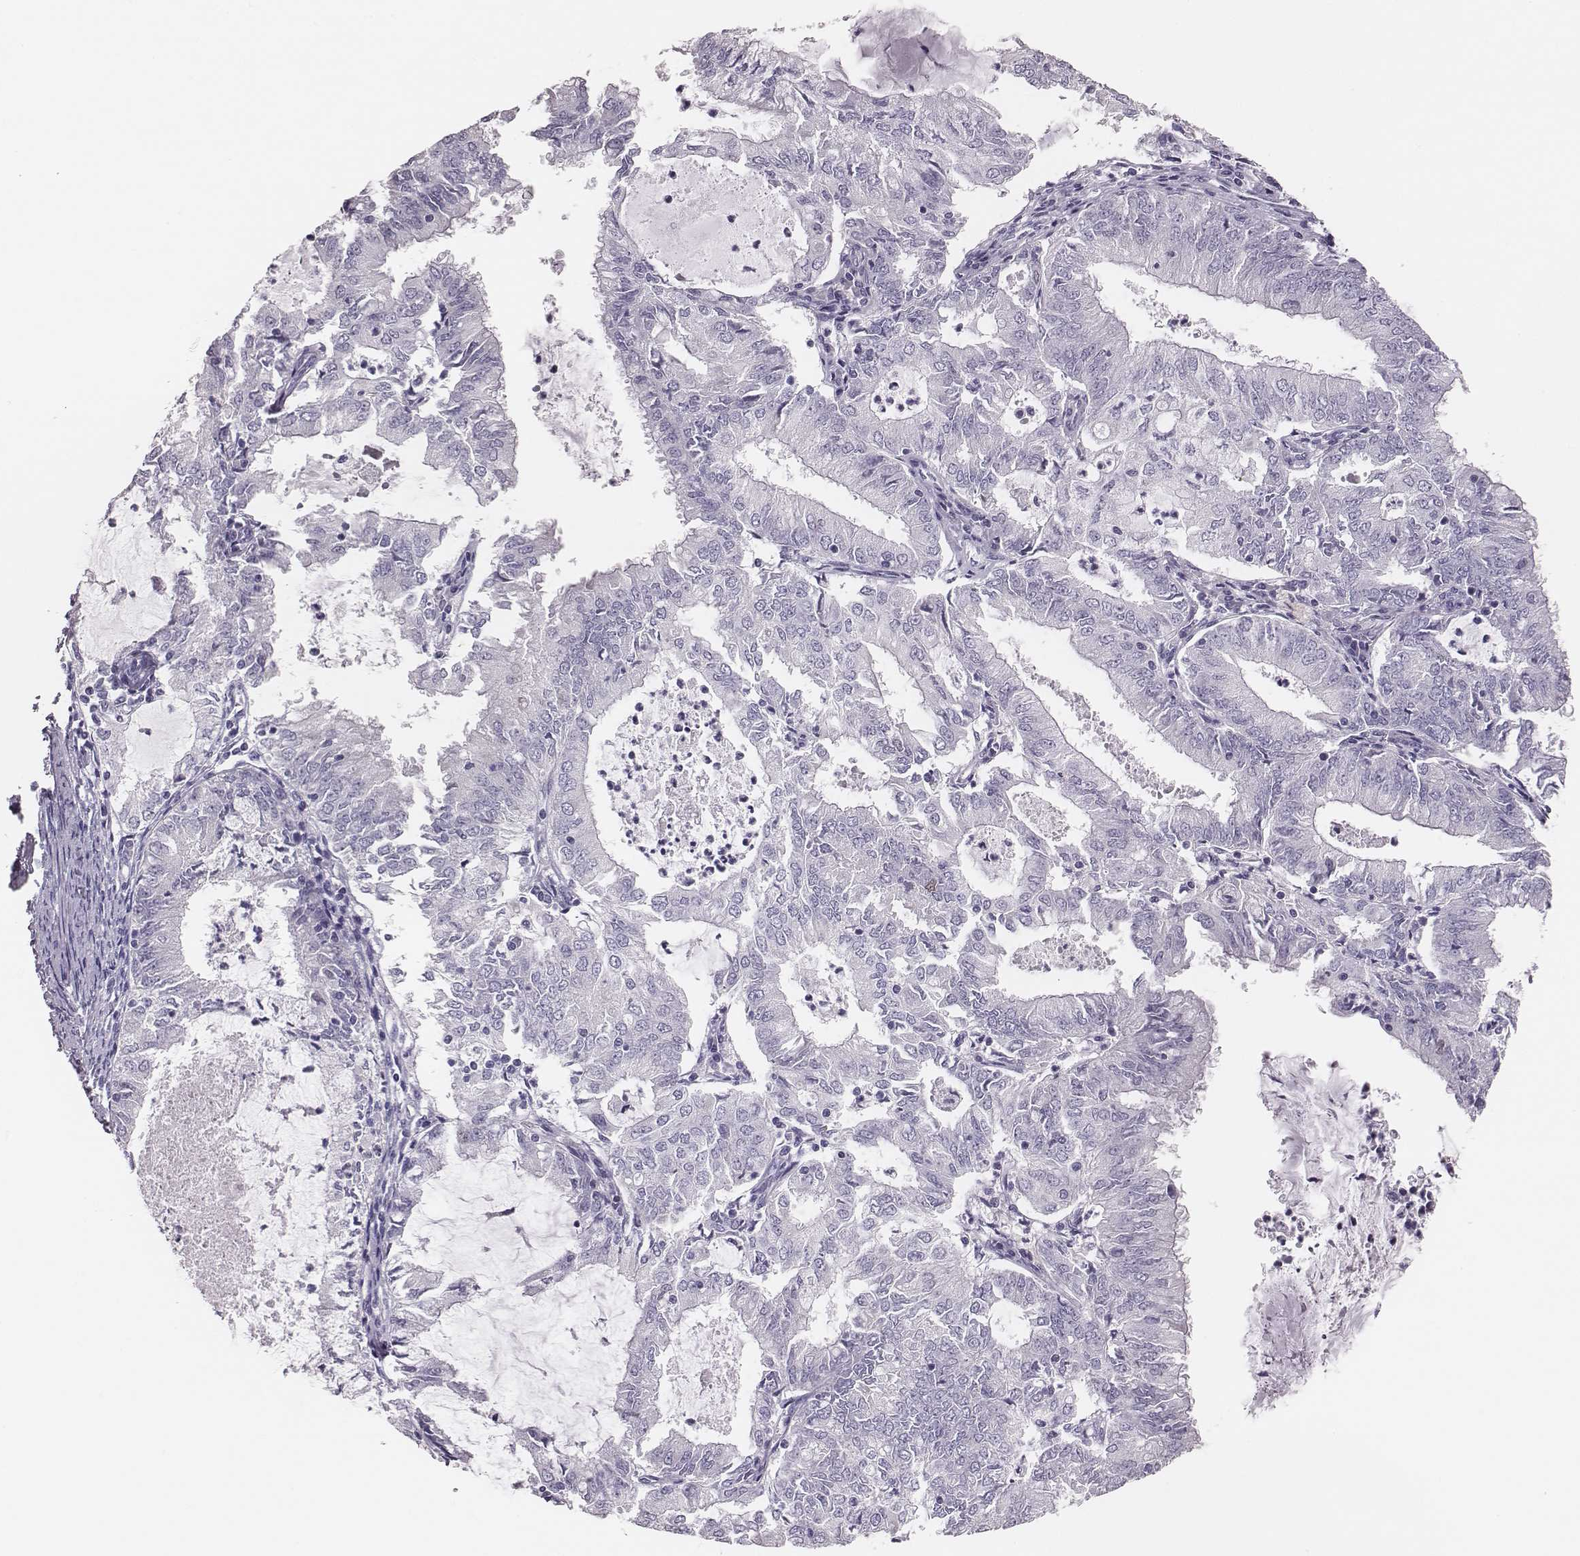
{"staining": {"intensity": "negative", "quantity": "none", "location": "none"}, "tissue": "endometrial cancer", "cell_type": "Tumor cells", "image_type": "cancer", "snomed": [{"axis": "morphology", "description": "Adenocarcinoma, NOS"}, {"axis": "topography", "description": "Endometrium"}], "caption": "Adenocarcinoma (endometrial) was stained to show a protein in brown. There is no significant staining in tumor cells.", "gene": "H1-6", "patient": {"sex": "female", "age": 57}}